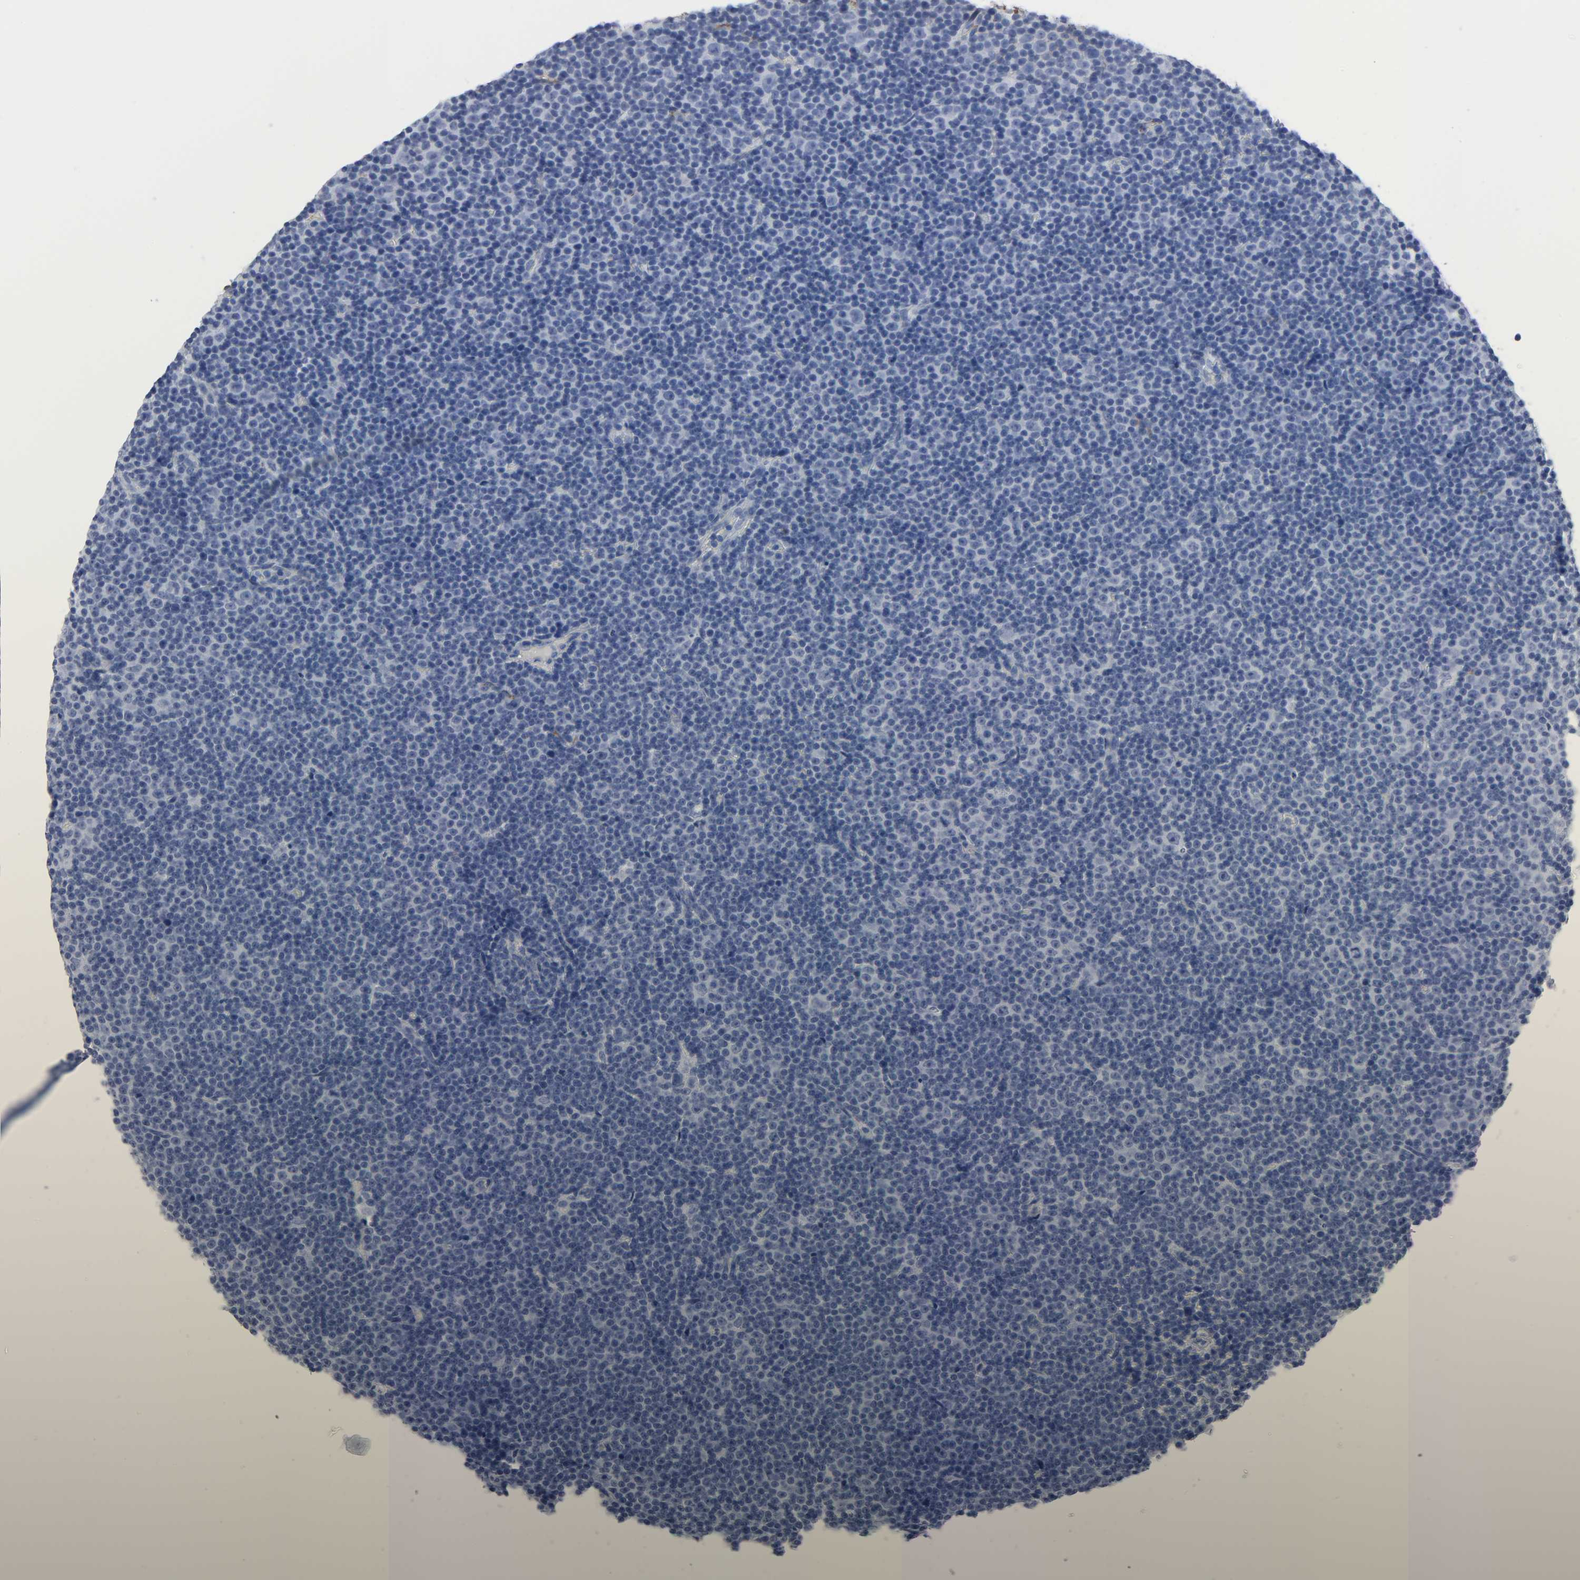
{"staining": {"intensity": "negative", "quantity": "none", "location": "none"}, "tissue": "lymphoma", "cell_type": "Tumor cells", "image_type": "cancer", "snomed": [{"axis": "morphology", "description": "Malignant lymphoma, non-Hodgkin's type, Low grade"}, {"axis": "topography", "description": "Lymph node"}], "caption": "Tumor cells show no significant positivity in lymphoma. (Stains: DAB (3,3'-diaminobenzidine) immunohistochemistry (IHC) with hematoxylin counter stain, Microscopy: brightfield microscopy at high magnification).", "gene": "FBLN1", "patient": {"sex": "female", "age": 67}}